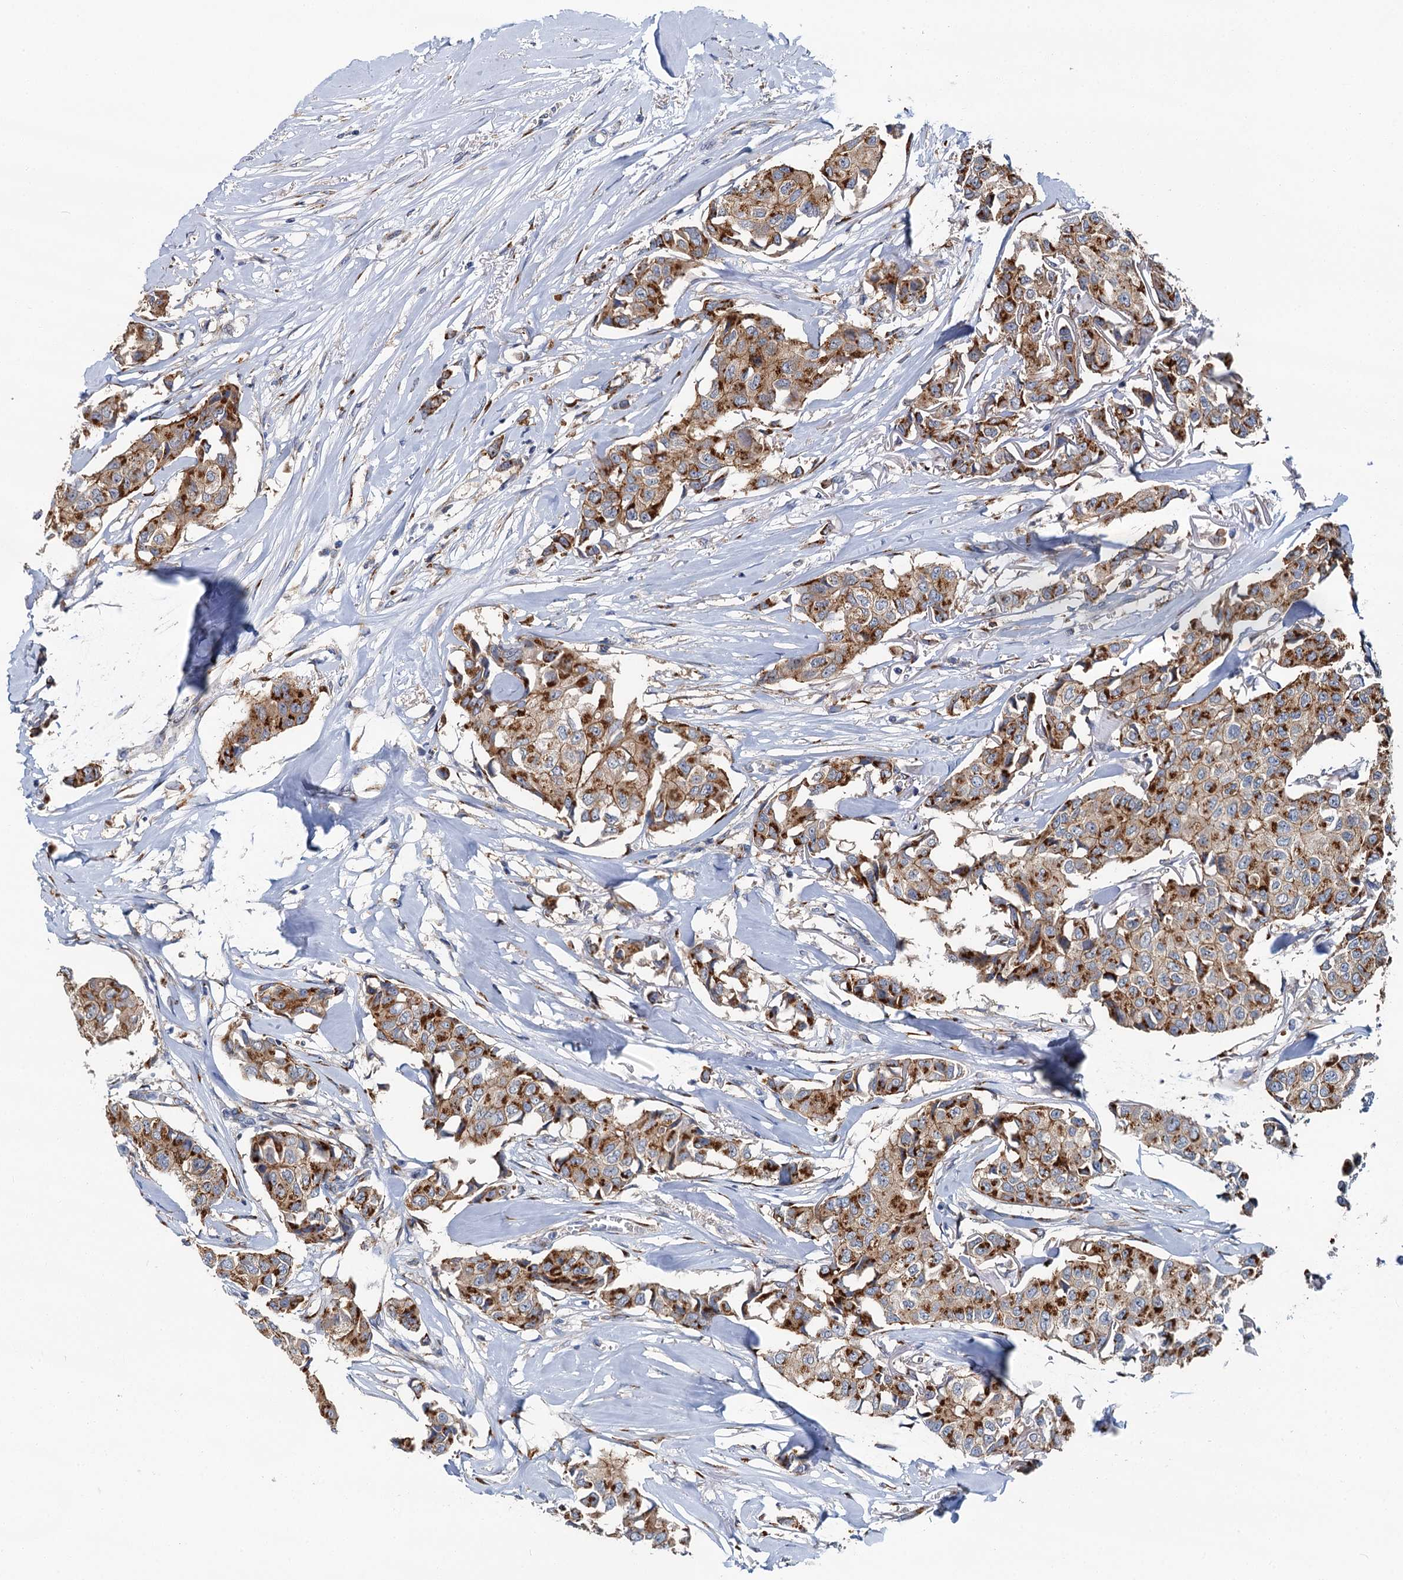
{"staining": {"intensity": "strong", "quantity": ">75%", "location": "cytoplasmic/membranous"}, "tissue": "breast cancer", "cell_type": "Tumor cells", "image_type": "cancer", "snomed": [{"axis": "morphology", "description": "Duct carcinoma"}, {"axis": "topography", "description": "Breast"}], "caption": "Breast cancer (infiltrating ductal carcinoma) was stained to show a protein in brown. There is high levels of strong cytoplasmic/membranous expression in approximately >75% of tumor cells.", "gene": "BET1L", "patient": {"sex": "female", "age": 80}}